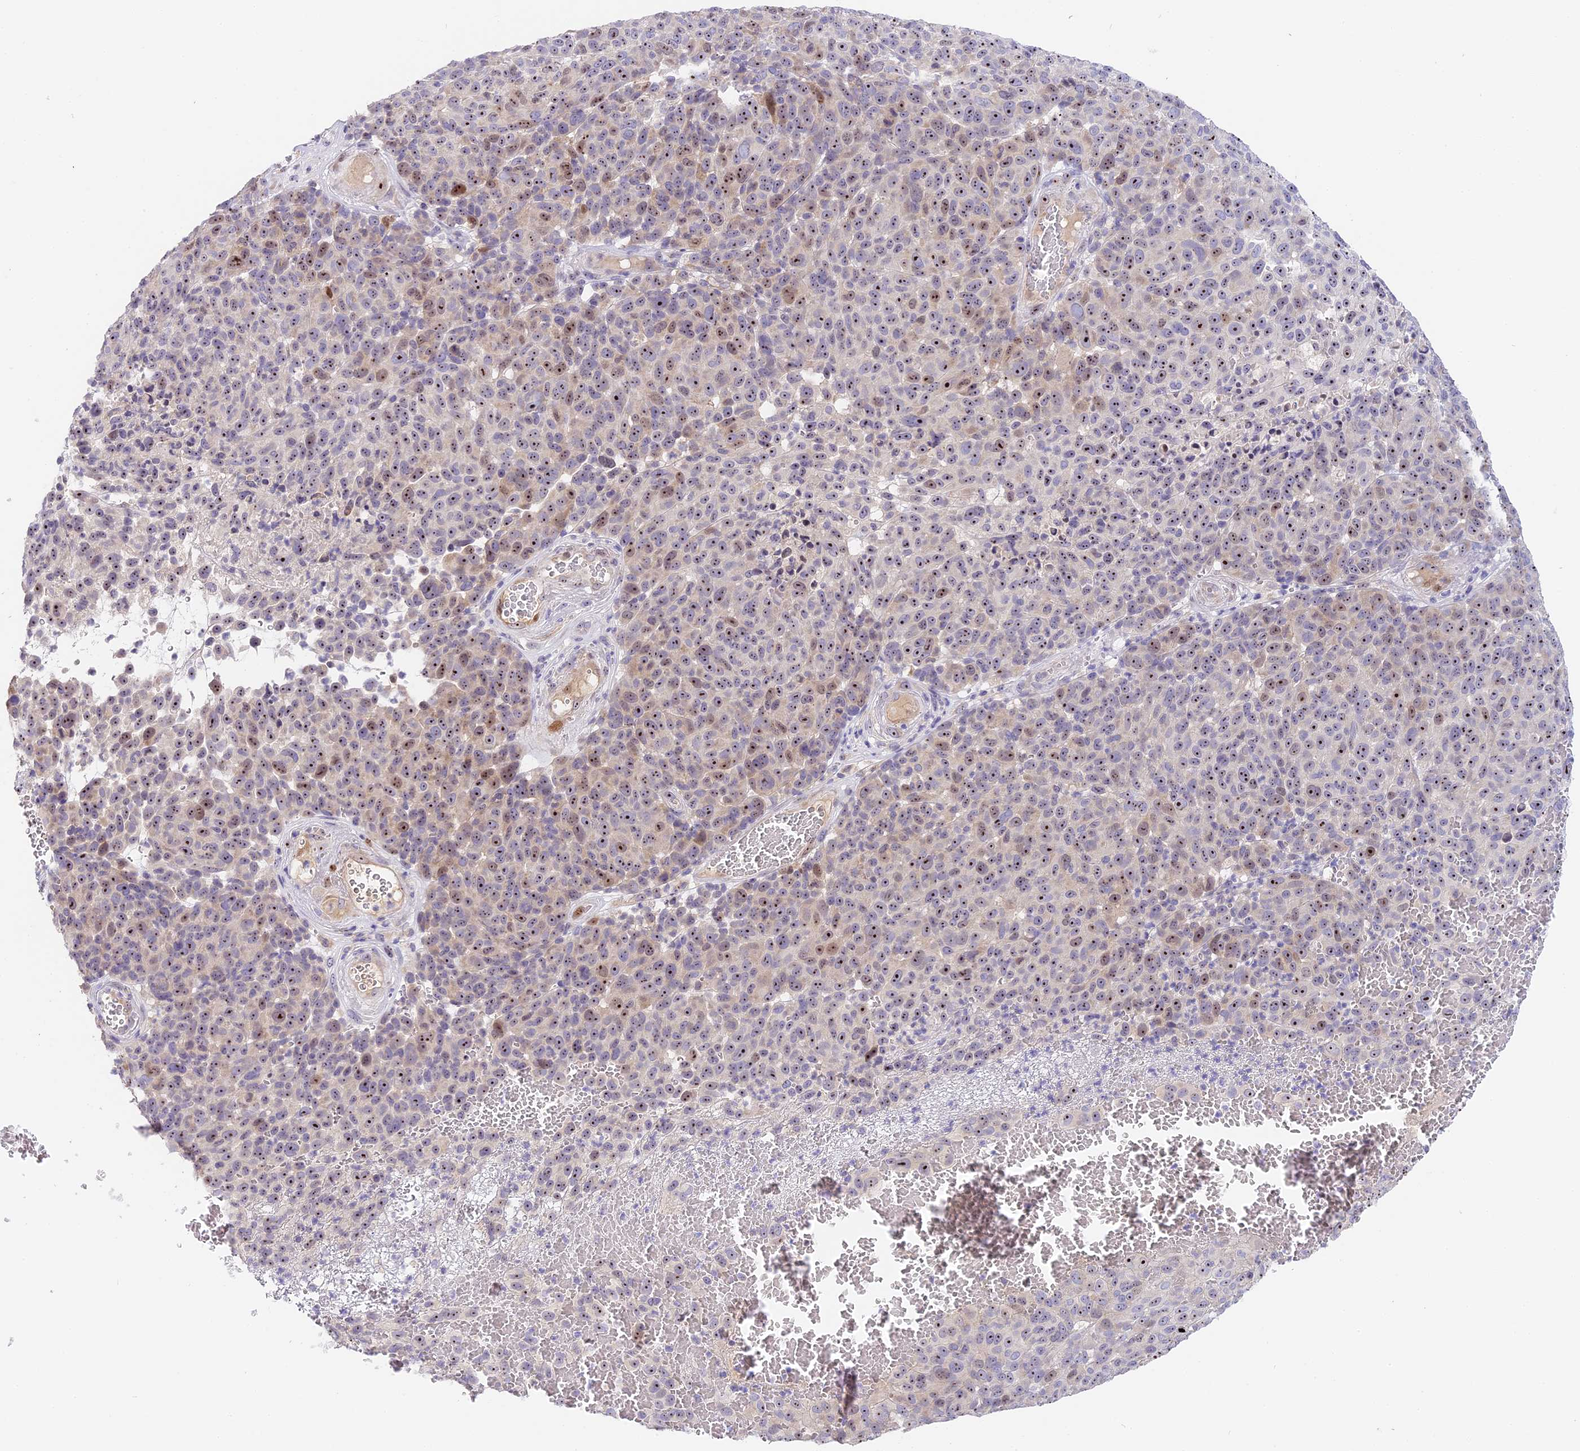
{"staining": {"intensity": "moderate", "quantity": ">75%", "location": "nuclear"}, "tissue": "melanoma", "cell_type": "Tumor cells", "image_type": "cancer", "snomed": [{"axis": "morphology", "description": "Malignant melanoma, NOS"}, {"axis": "topography", "description": "Skin"}], "caption": "Protein staining shows moderate nuclear staining in about >75% of tumor cells in malignant melanoma.", "gene": "RAD51", "patient": {"sex": "male", "age": 49}}